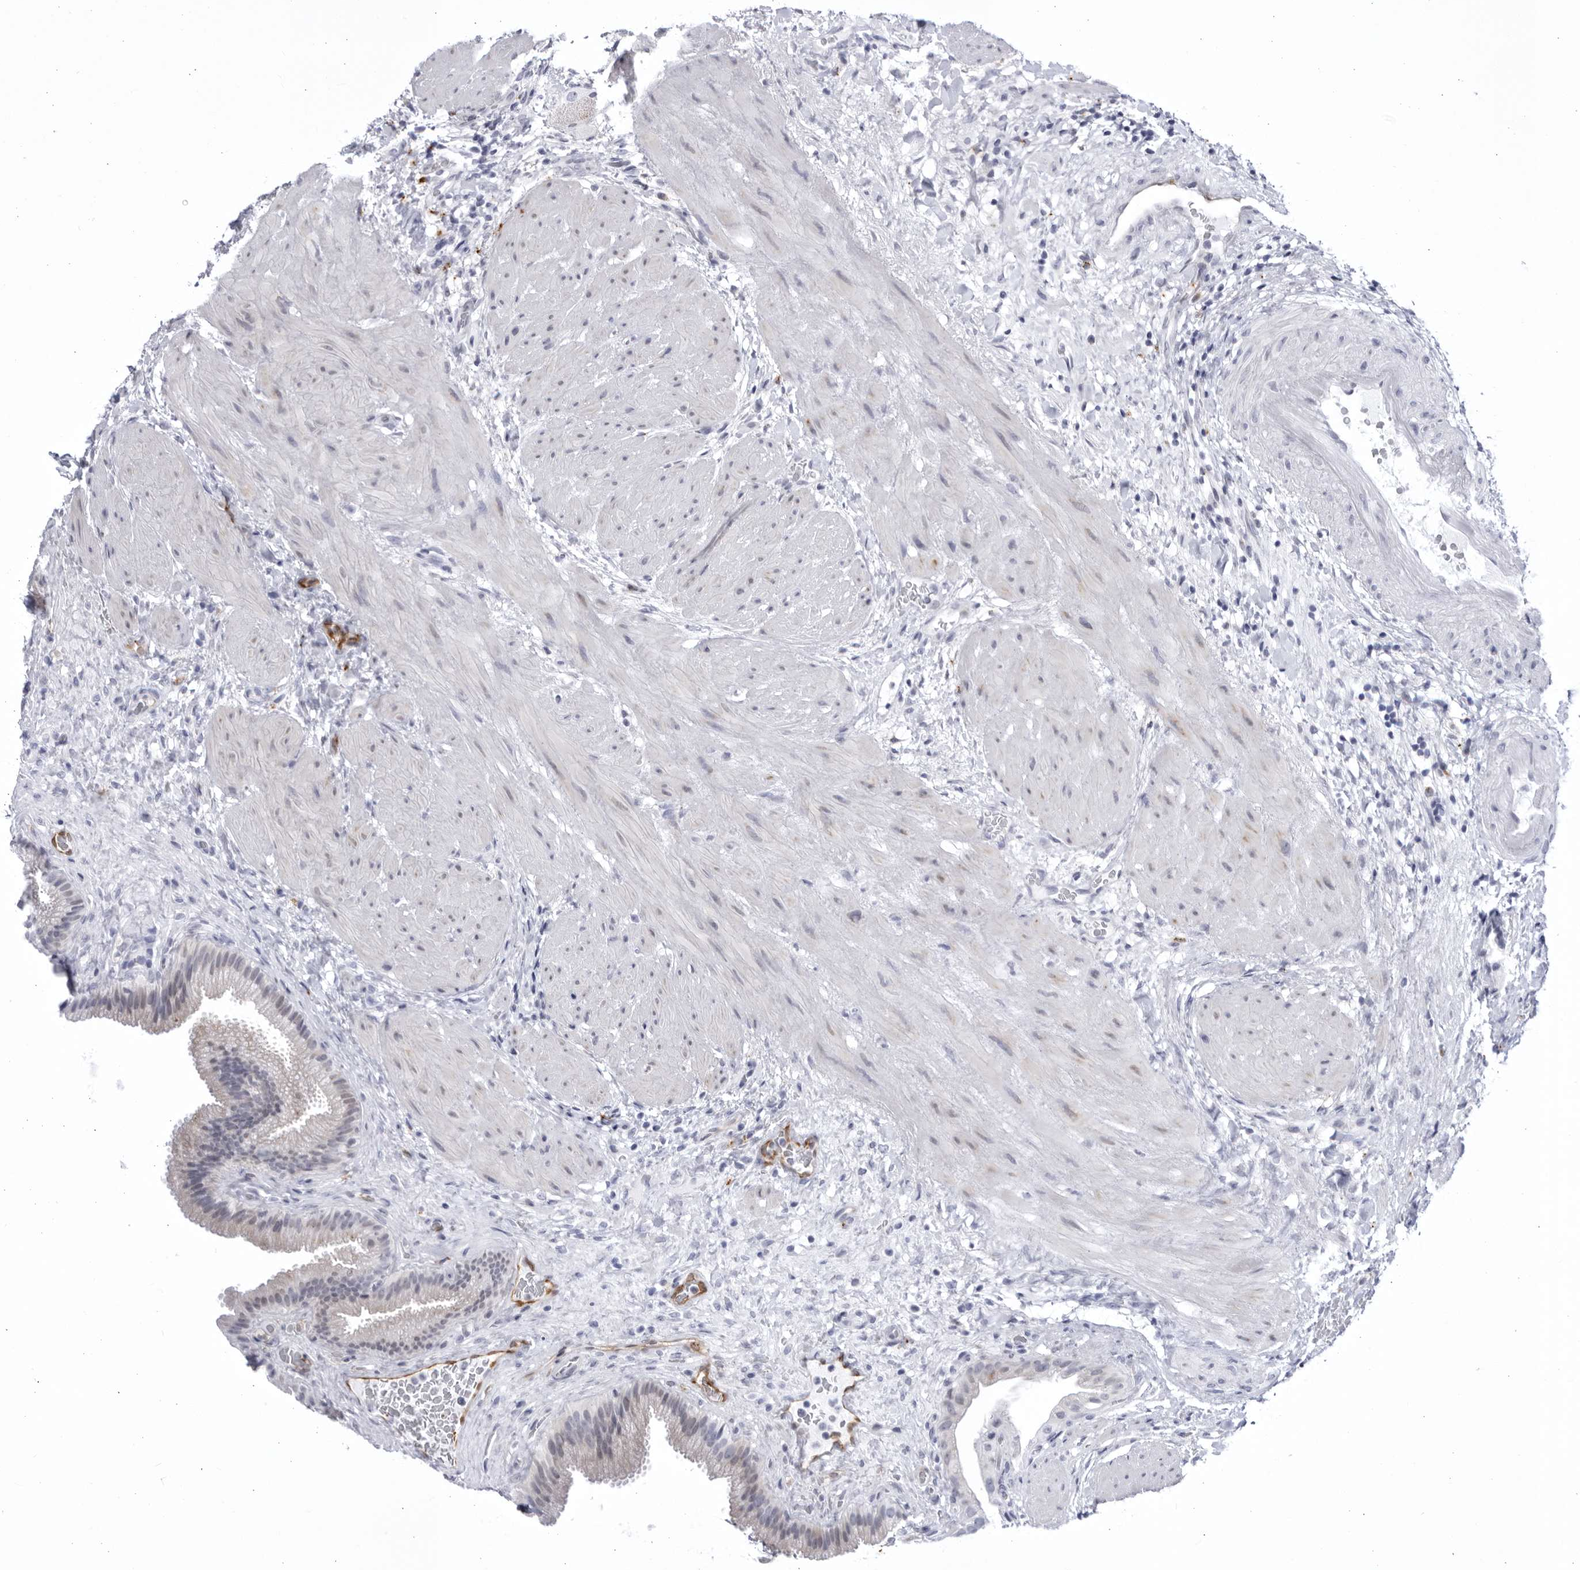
{"staining": {"intensity": "negative", "quantity": "none", "location": "none"}, "tissue": "gallbladder", "cell_type": "Glandular cells", "image_type": "normal", "snomed": [{"axis": "morphology", "description": "Normal tissue, NOS"}, {"axis": "topography", "description": "Gallbladder"}], "caption": "High magnification brightfield microscopy of normal gallbladder stained with DAB (3,3'-diaminobenzidine) (brown) and counterstained with hematoxylin (blue): glandular cells show no significant staining. (DAB (3,3'-diaminobenzidine) immunohistochemistry (IHC), high magnification).", "gene": "CCDC181", "patient": {"sex": "male", "age": 49}}